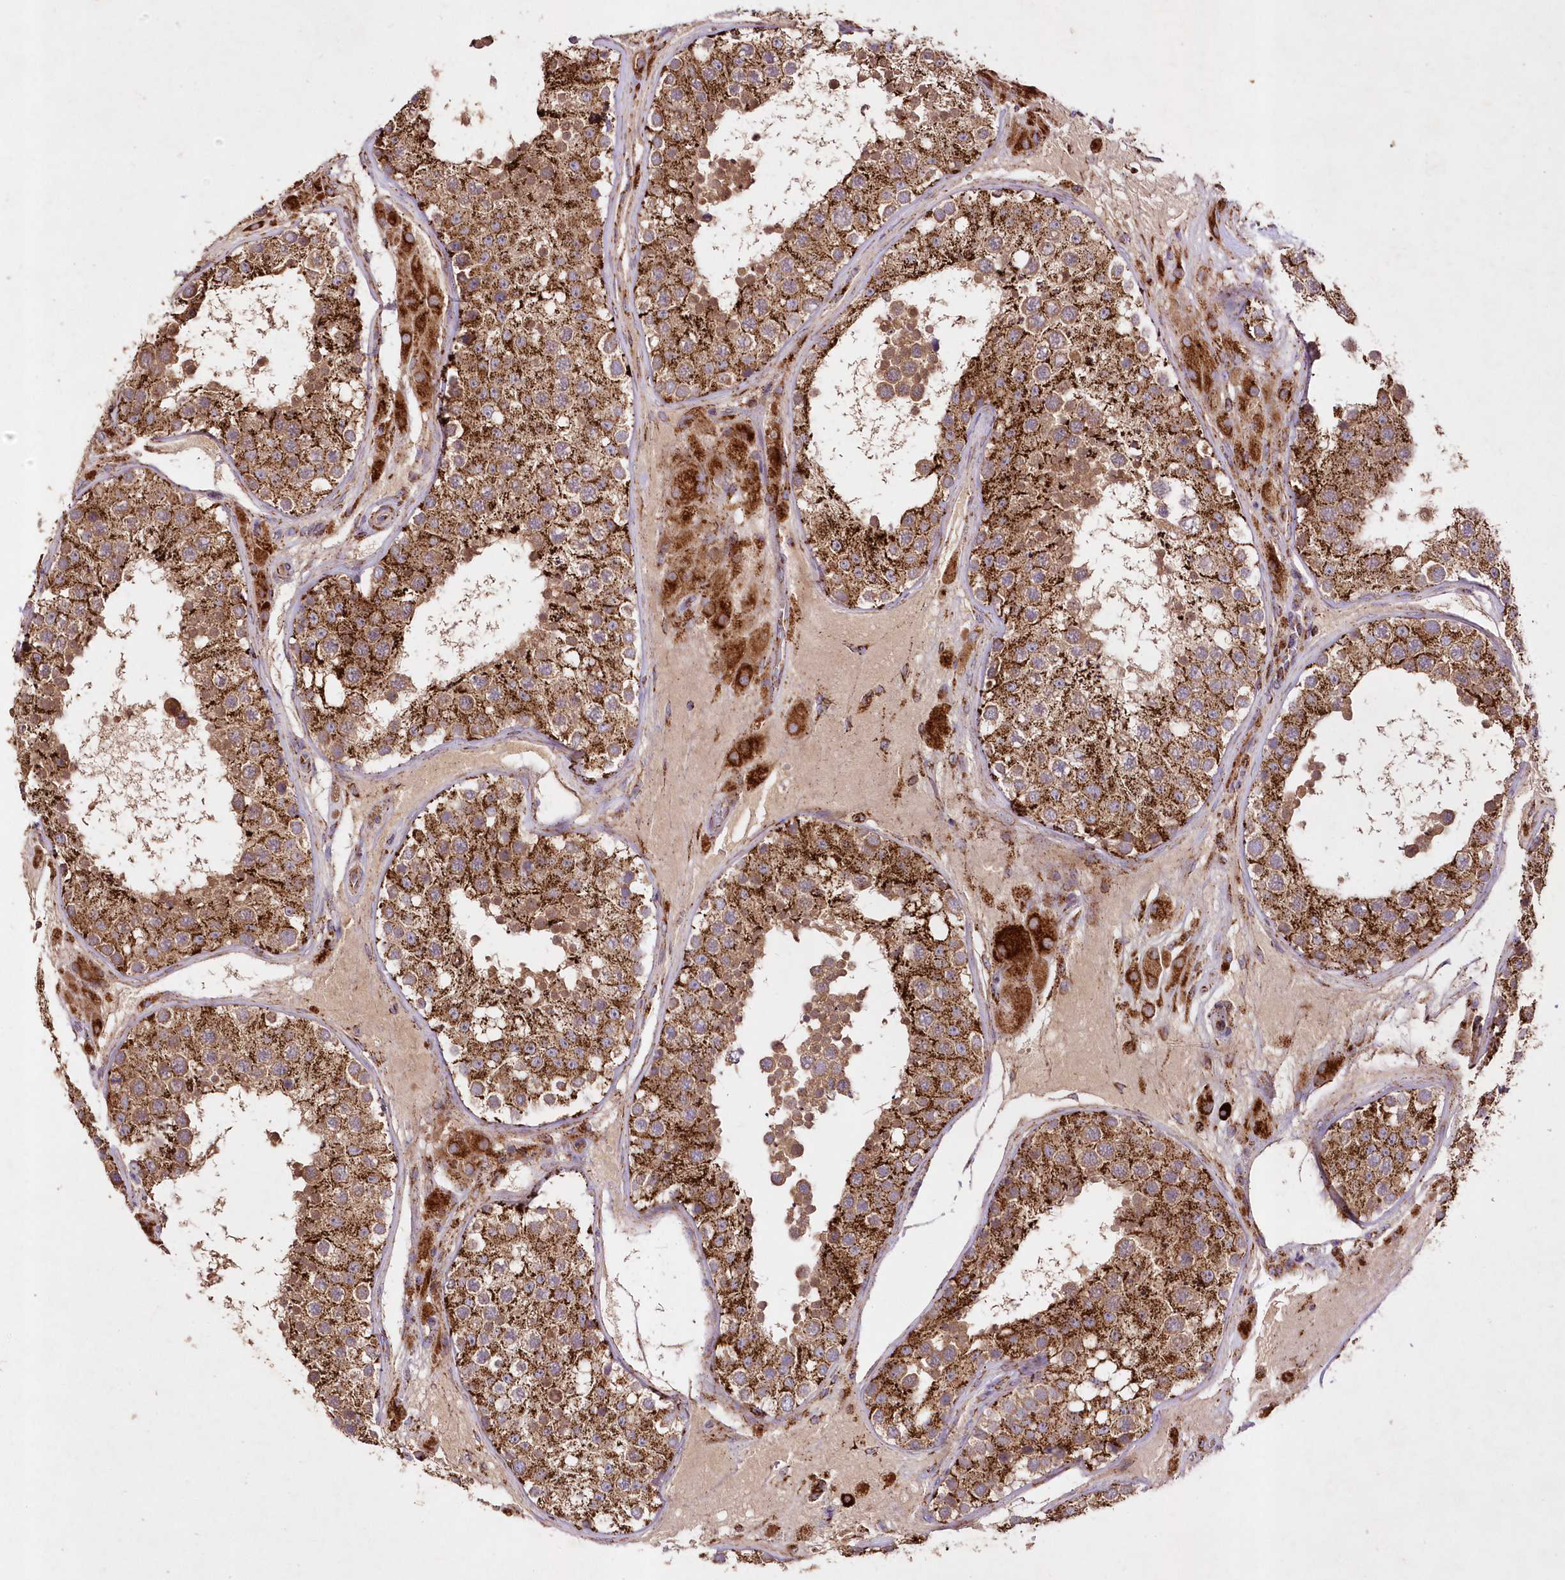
{"staining": {"intensity": "strong", "quantity": ">75%", "location": "cytoplasmic/membranous"}, "tissue": "testis", "cell_type": "Cells in seminiferous ducts", "image_type": "normal", "snomed": [{"axis": "morphology", "description": "Normal tissue, NOS"}, {"axis": "topography", "description": "Testis"}], "caption": "Strong cytoplasmic/membranous protein expression is seen in about >75% of cells in seminiferous ducts in testis. (DAB (3,3'-diaminobenzidine) IHC with brightfield microscopy, high magnification).", "gene": "ASNSD1", "patient": {"sex": "male", "age": 26}}